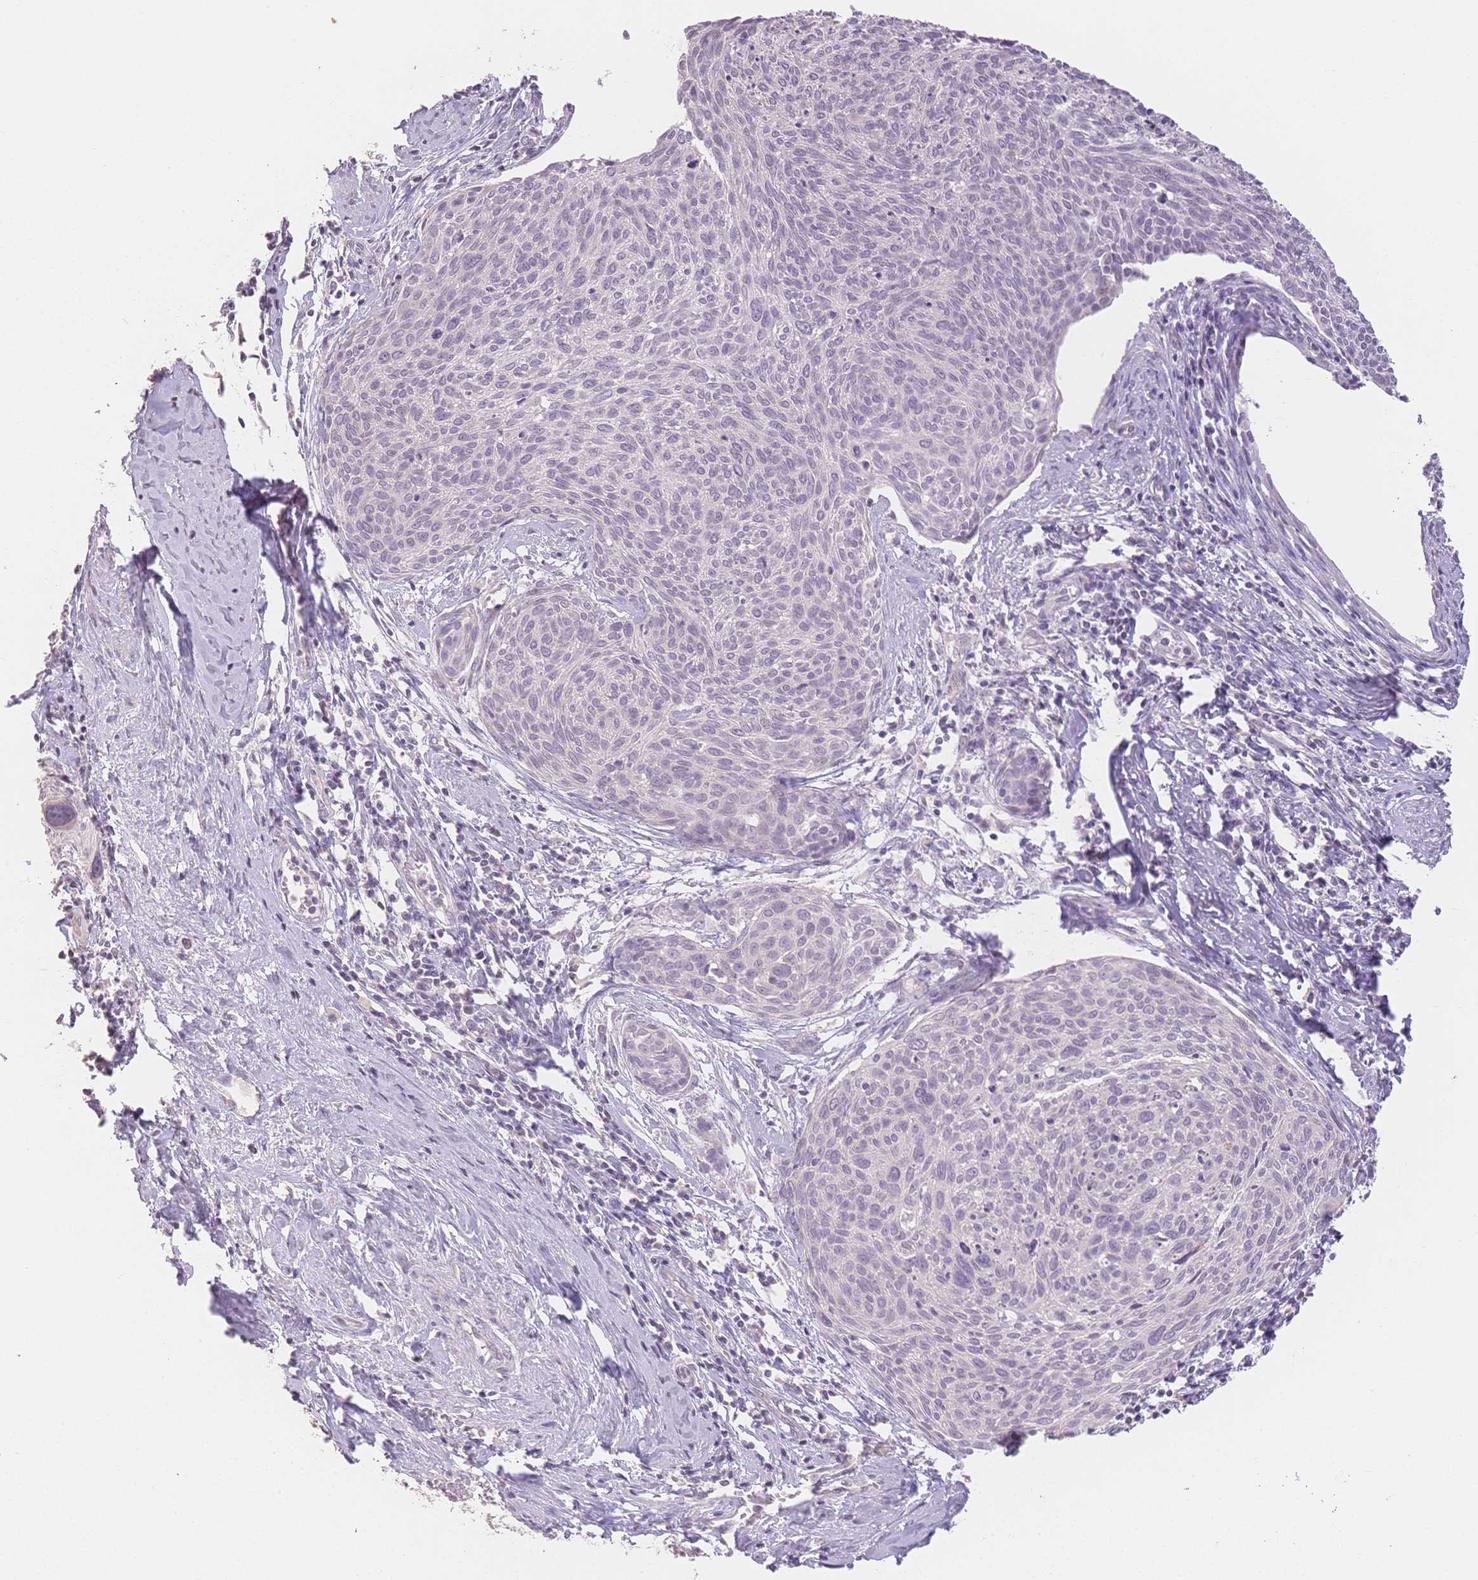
{"staining": {"intensity": "negative", "quantity": "none", "location": "none"}, "tissue": "cervical cancer", "cell_type": "Tumor cells", "image_type": "cancer", "snomed": [{"axis": "morphology", "description": "Squamous cell carcinoma, NOS"}, {"axis": "topography", "description": "Cervix"}], "caption": "Image shows no significant protein positivity in tumor cells of cervical cancer (squamous cell carcinoma).", "gene": "SUV39H2", "patient": {"sex": "female", "age": 49}}